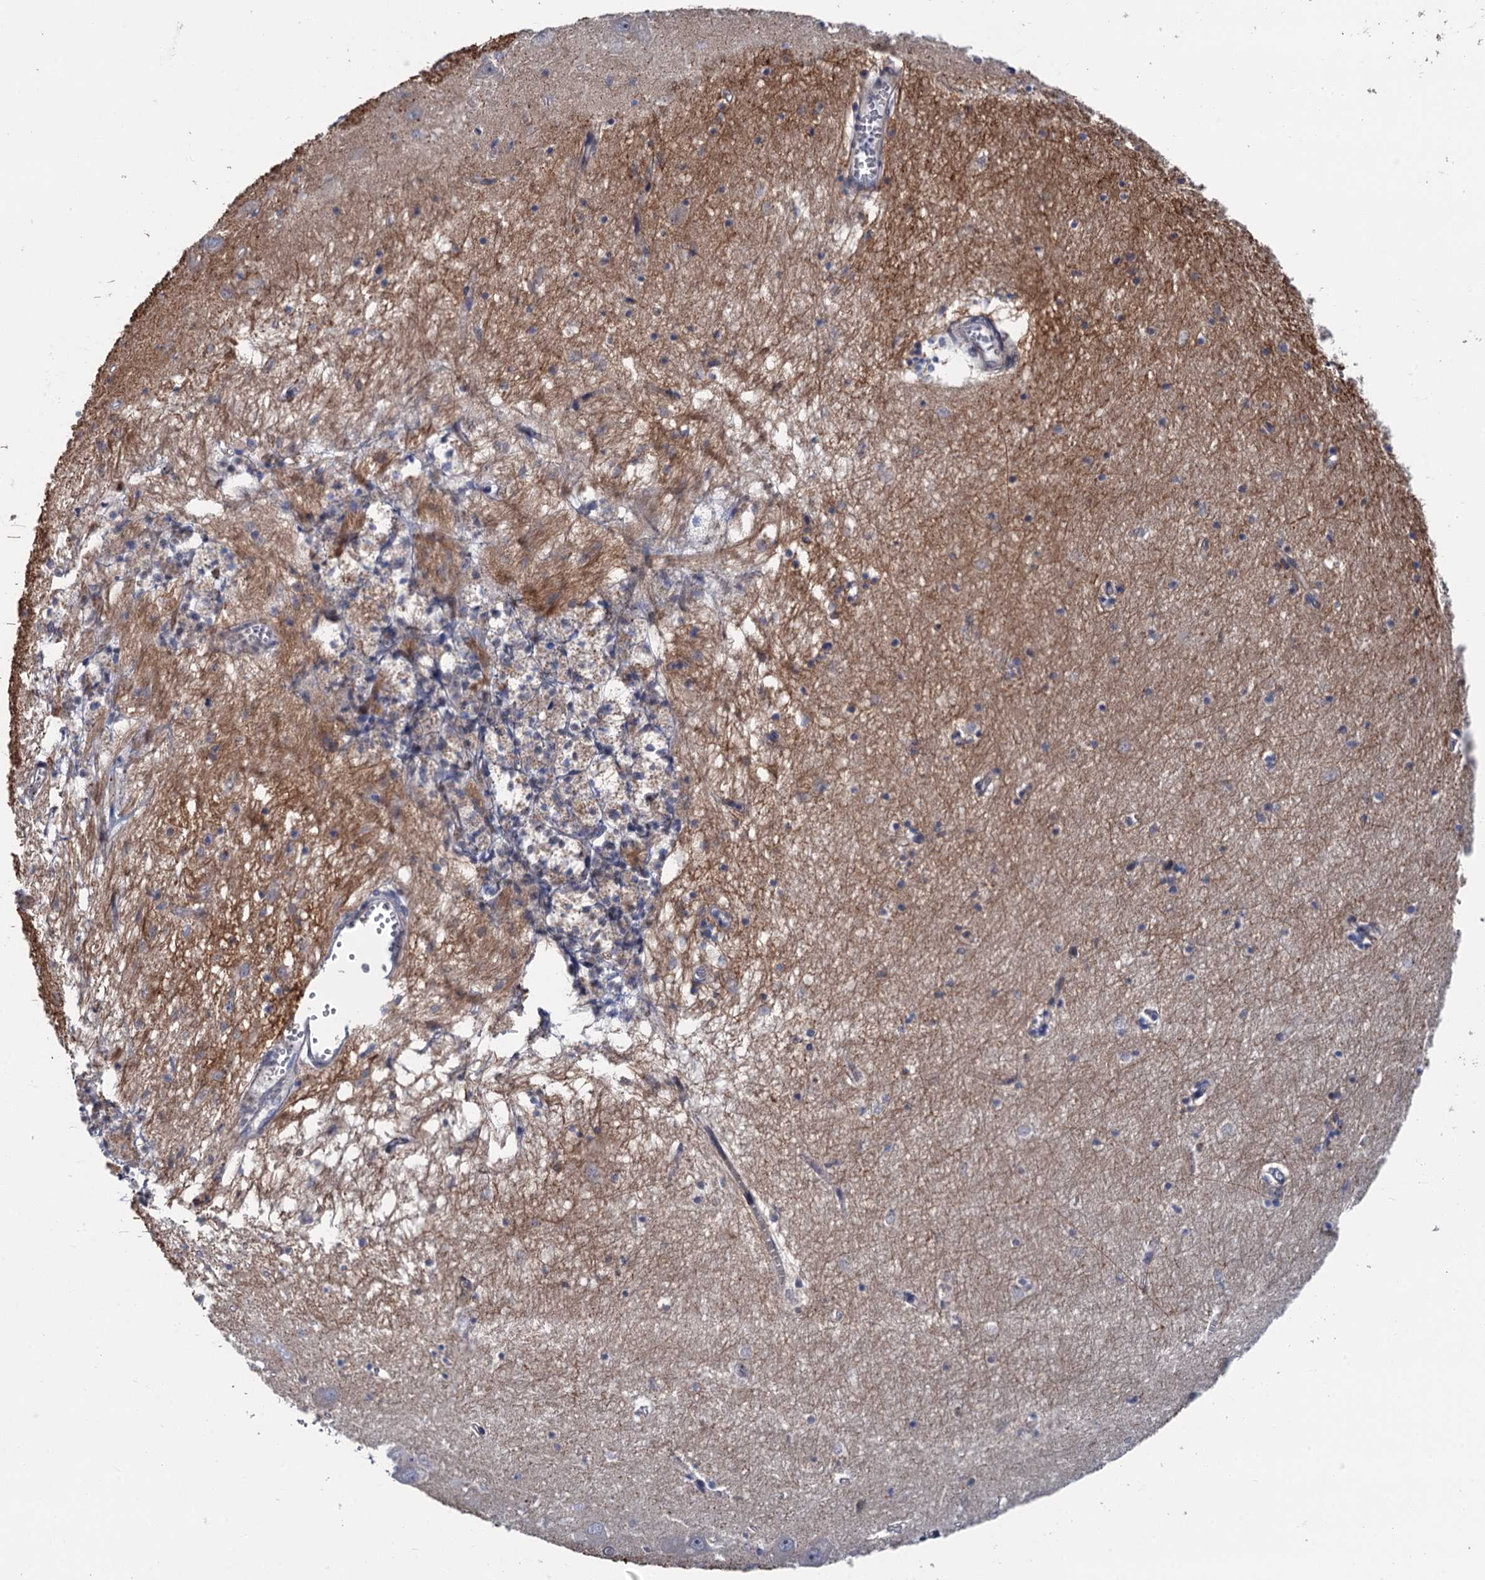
{"staining": {"intensity": "negative", "quantity": "none", "location": "none"}, "tissue": "hippocampus", "cell_type": "Glial cells", "image_type": "normal", "snomed": [{"axis": "morphology", "description": "Normal tissue, NOS"}, {"axis": "topography", "description": "Hippocampus"}], "caption": "High power microscopy image of an IHC image of normal hippocampus, revealing no significant positivity in glial cells. (DAB IHC, high magnification).", "gene": "RASSF4", "patient": {"sex": "female", "age": 64}}